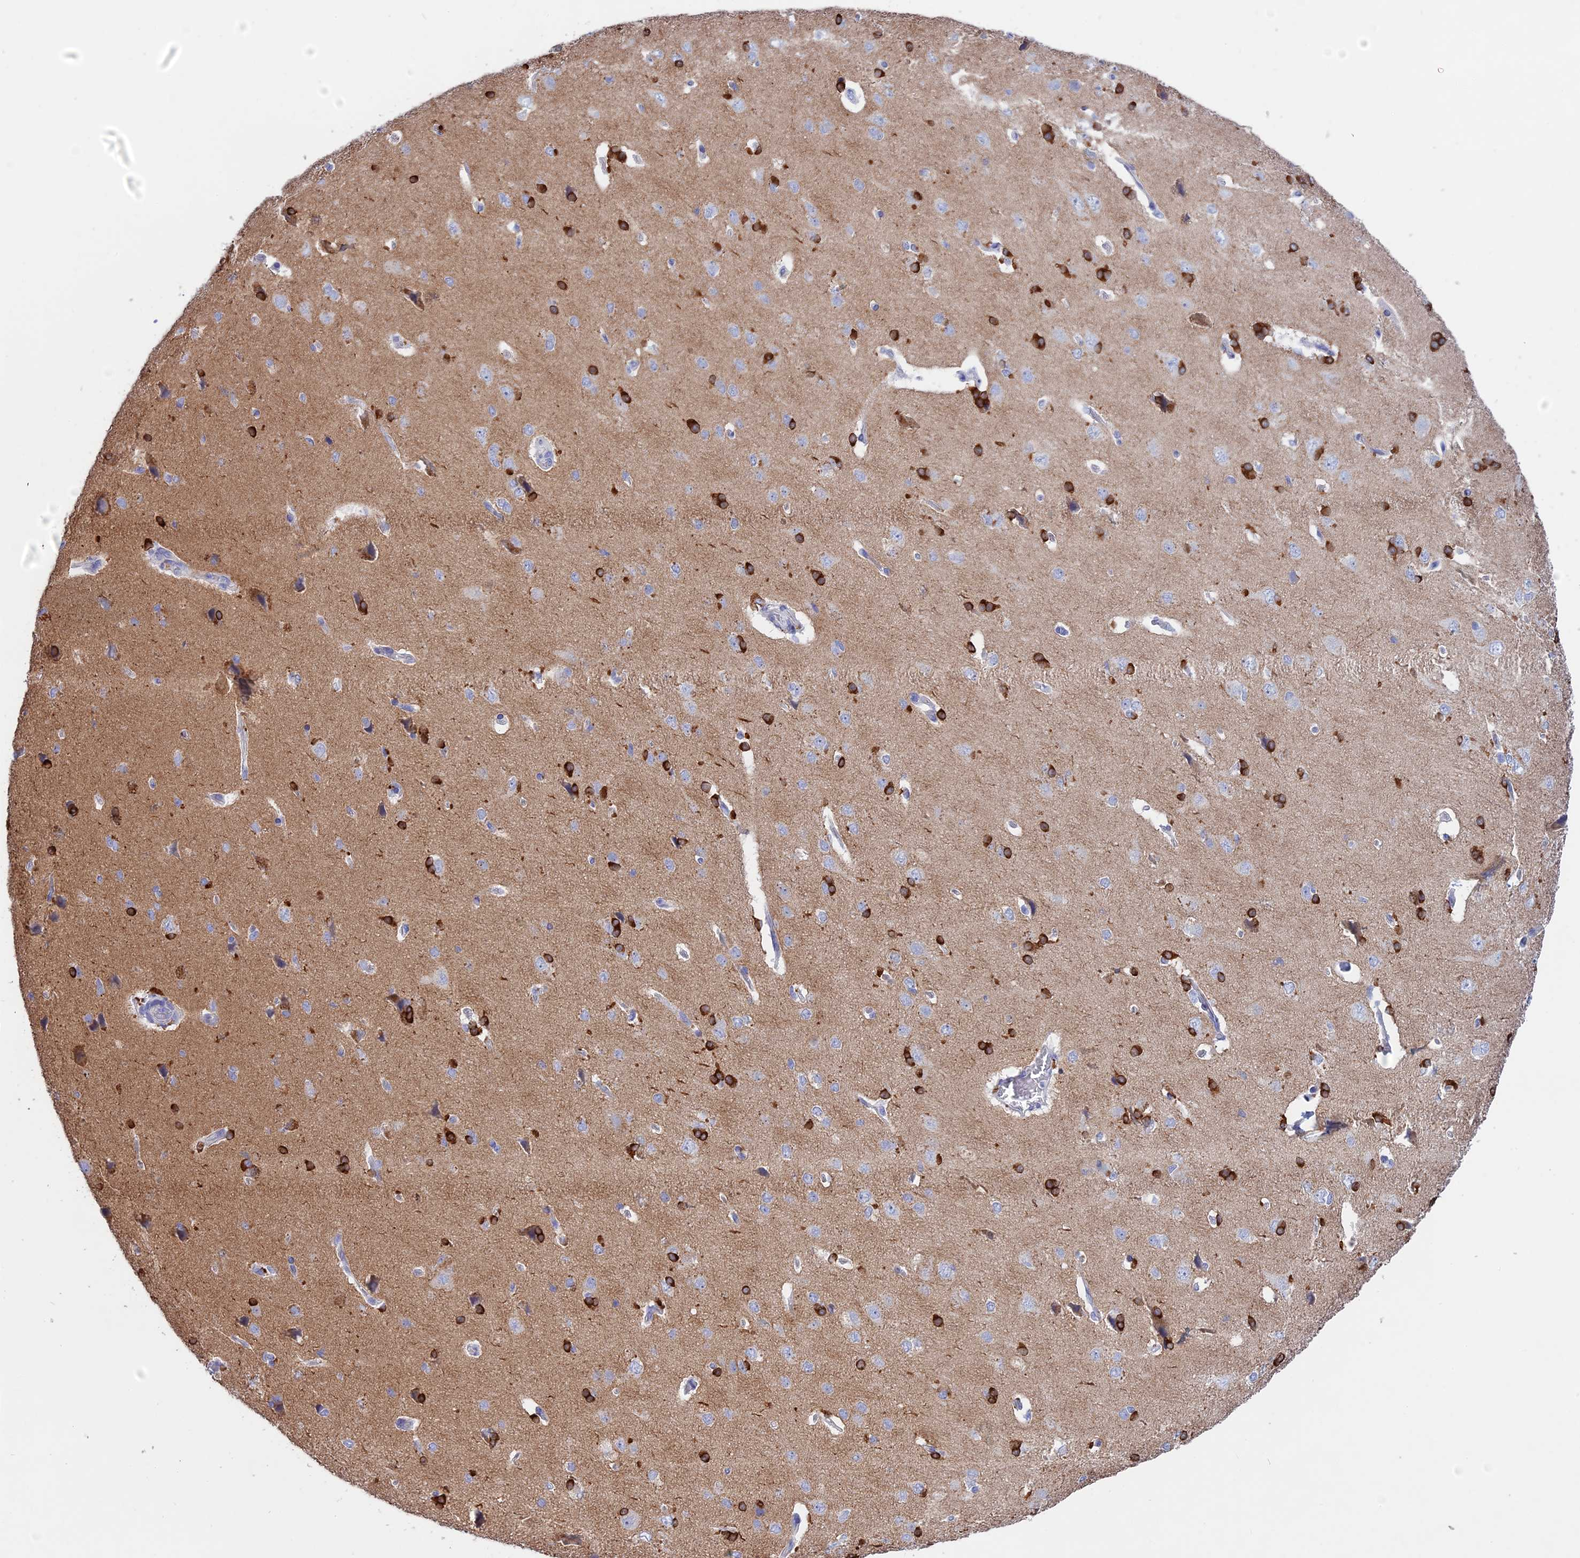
{"staining": {"intensity": "negative", "quantity": "none", "location": "none"}, "tissue": "cerebral cortex", "cell_type": "Endothelial cells", "image_type": "normal", "snomed": [{"axis": "morphology", "description": "Normal tissue, NOS"}, {"axis": "topography", "description": "Cerebral cortex"}], "caption": "Photomicrograph shows no protein positivity in endothelial cells of benign cerebral cortex.", "gene": "BTBD19", "patient": {"sex": "male", "age": 62}}